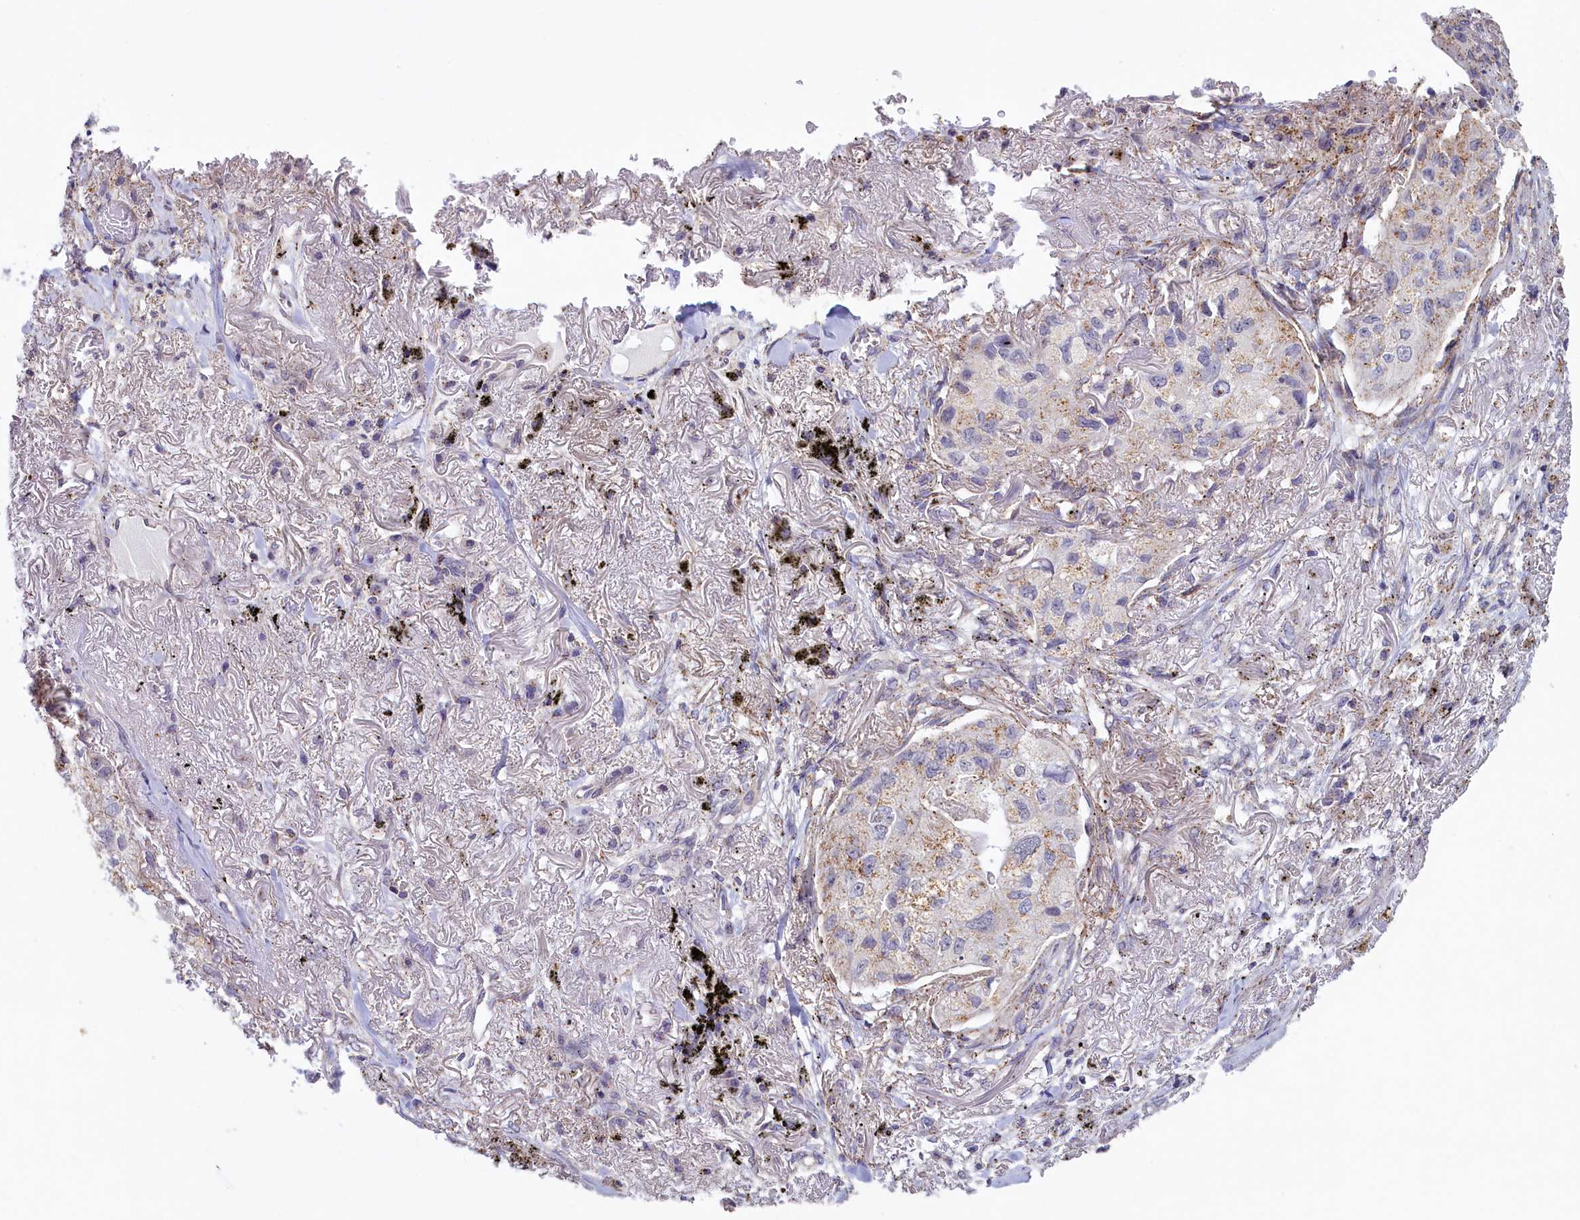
{"staining": {"intensity": "weak", "quantity": "25%-75%", "location": "cytoplasmic/membranous"}, "tissue": "lung cancer", "cell_type": "Tumor cells", "image_type": "cancer", "snomed": [{"axis": "morphology", "description": "Adenocarcinoma, NOS"}, {"axis": "topography", "description": "Lung"}], "caption": "IHC image of neoplastic tissue: lung cancer (adenocarcinoma) stained using immunohistochemistry (IHC) reveals low levels of weak protein expression localized specifically in the cytoplasmic/membranous of tumor cells, appearing as a cytoplasmic/membranous brown color.", "gene": "HYKK", "patient": {"sex": "male", "age": 65}}